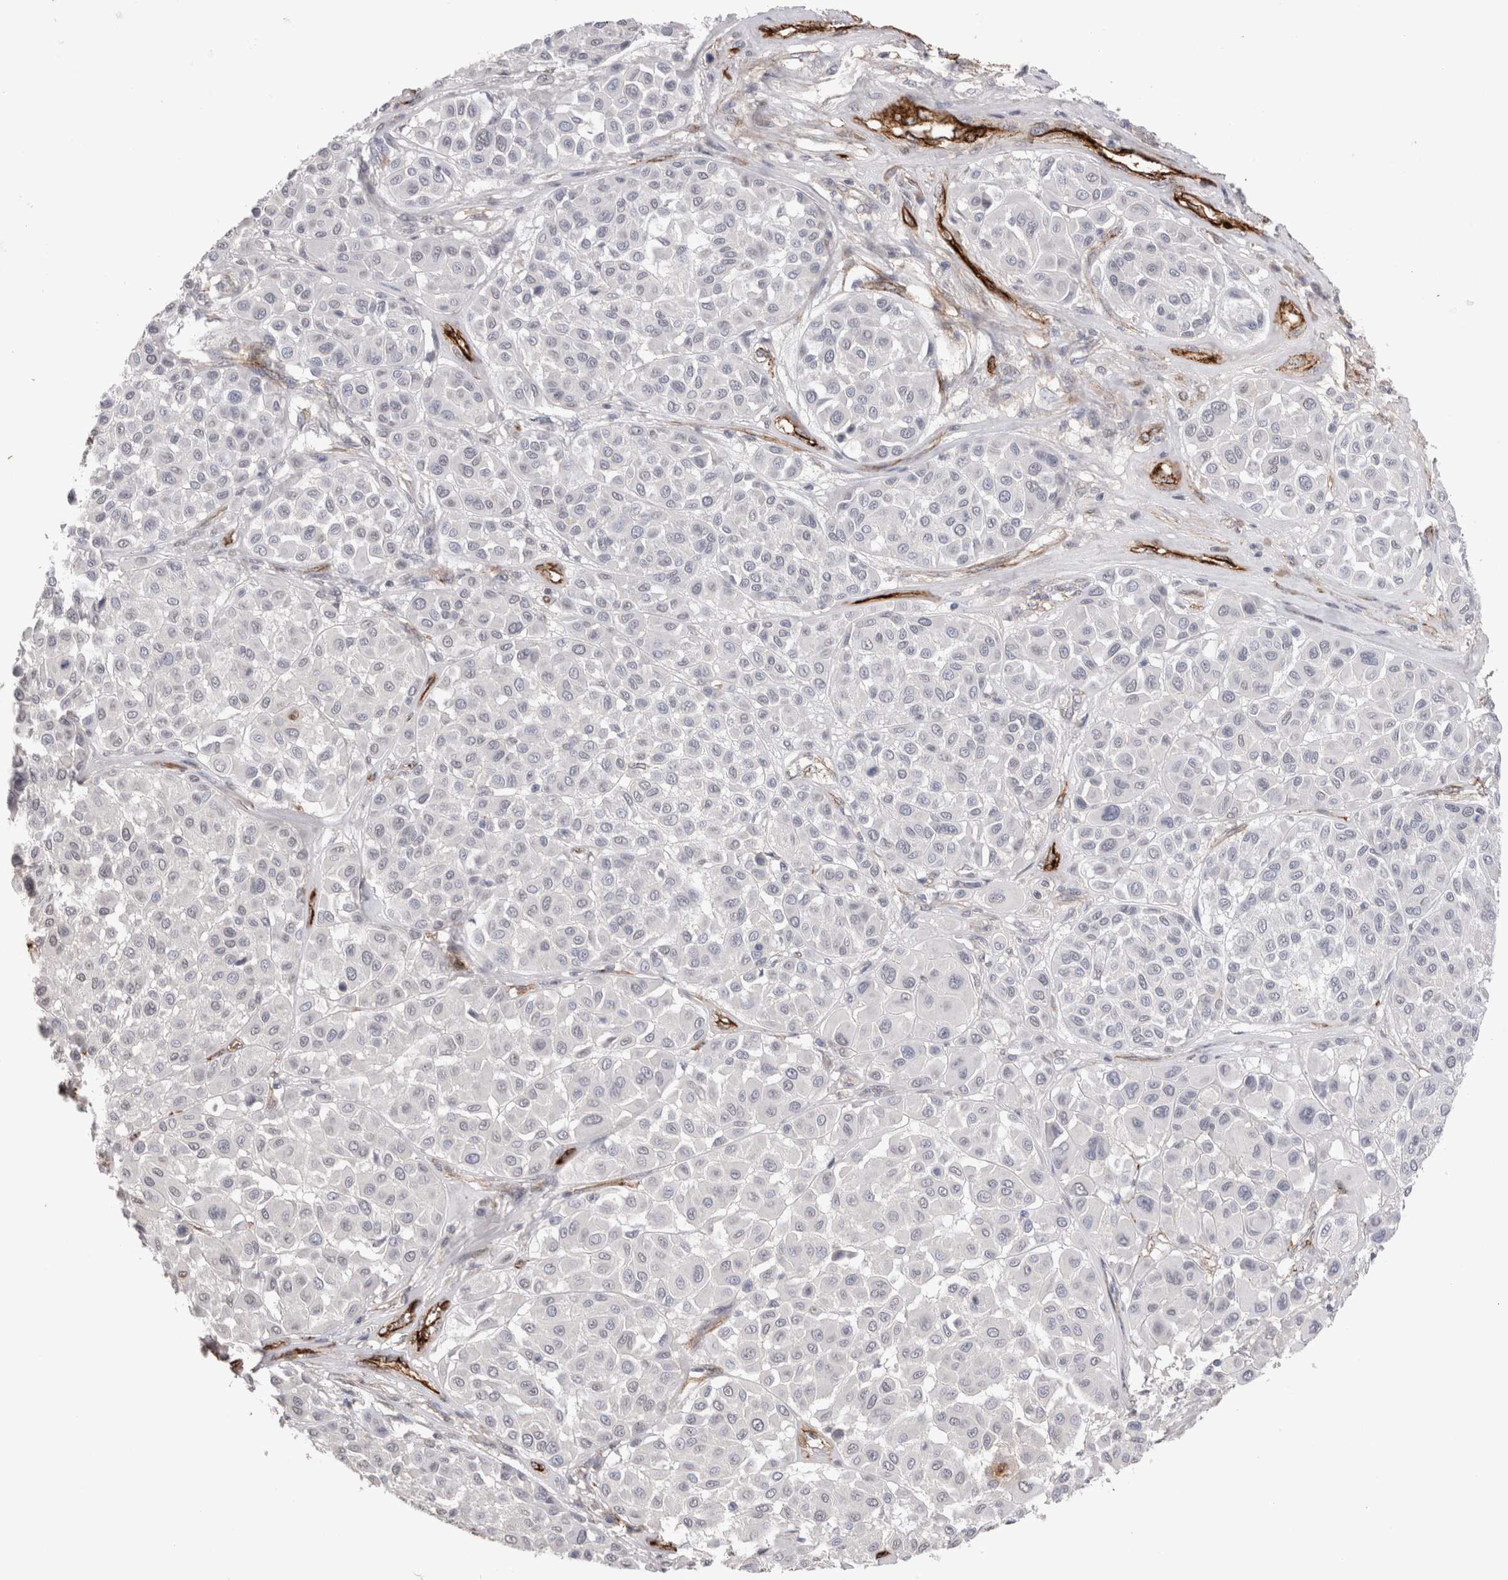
{"staining": {"intensity": "negative", "quantity": "none", "location": "none"}, "tissue": "melanoma", "cell_type": "Tumor cells", "image_type": "cancer", "snomed": [{"axis": "morphology", "description": "Malignant melanoma, Metastatic site"}, {"axis": "topography", "description": "Soft tissue"}], "caption": "A micrograph of human malignant melanoma (metastatic site) is negative for staining in tumor cells.", "gene": "CDH13", "patient": {"sex": "male", "age": 41}}